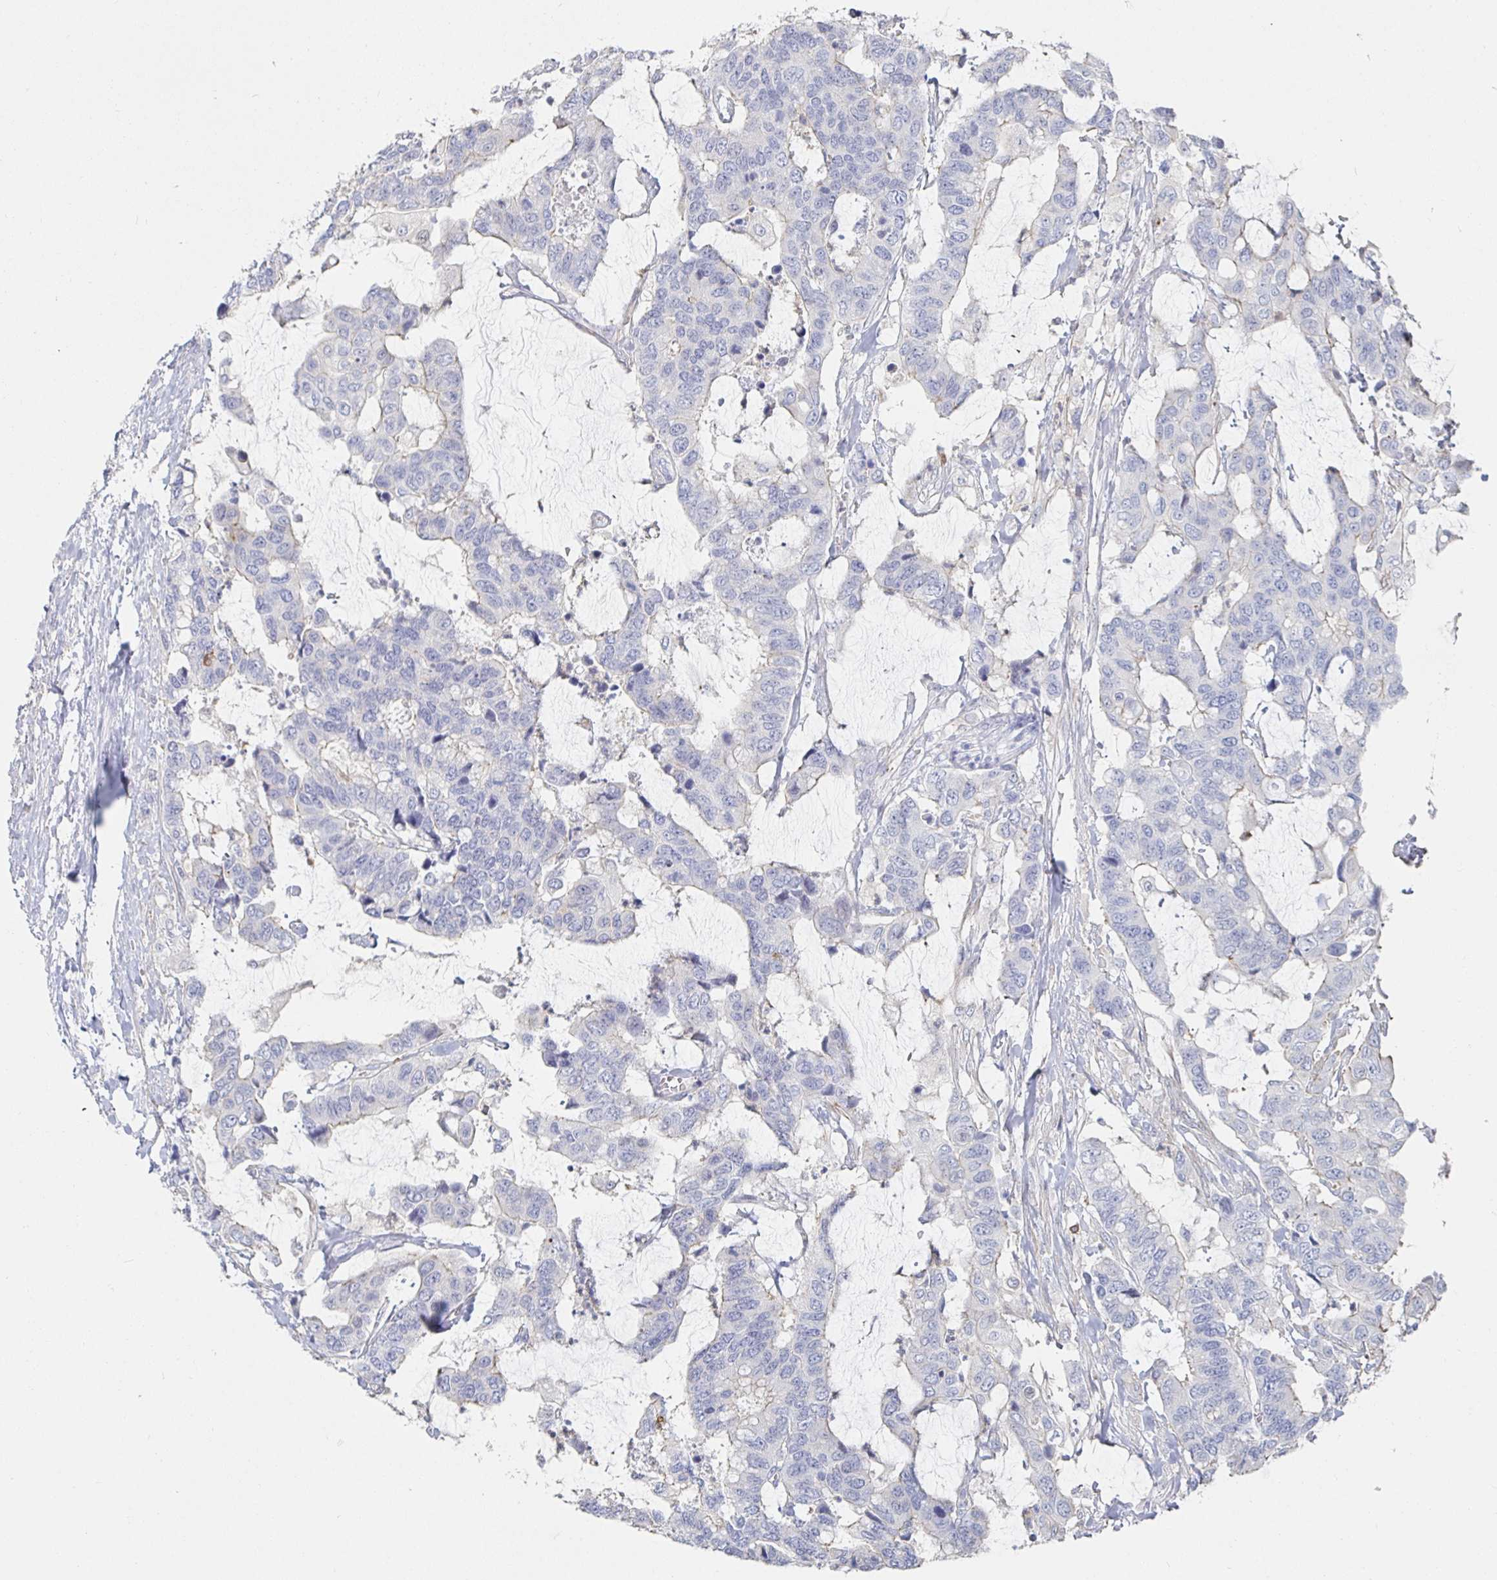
{"staining": {"intensity": "negative", "quantity": "none", "location": "none"}, "tissue": "colorectal cancer", "cell_type": "Tumor cells", "image_type": "cancer", "snomed": [{"axis": "morphology", "description": "Adenocarcinoma, NOS"}, {"axis": "topography", "description": "Rectum"}], "caption": "DAB immunohistochemical staining of colorectal cancer (adenocarcinoma) reveals no significant positivity in tumor cells.", "gene": "PIK3CD", "patient": {"sex": "female", "age": 59}}